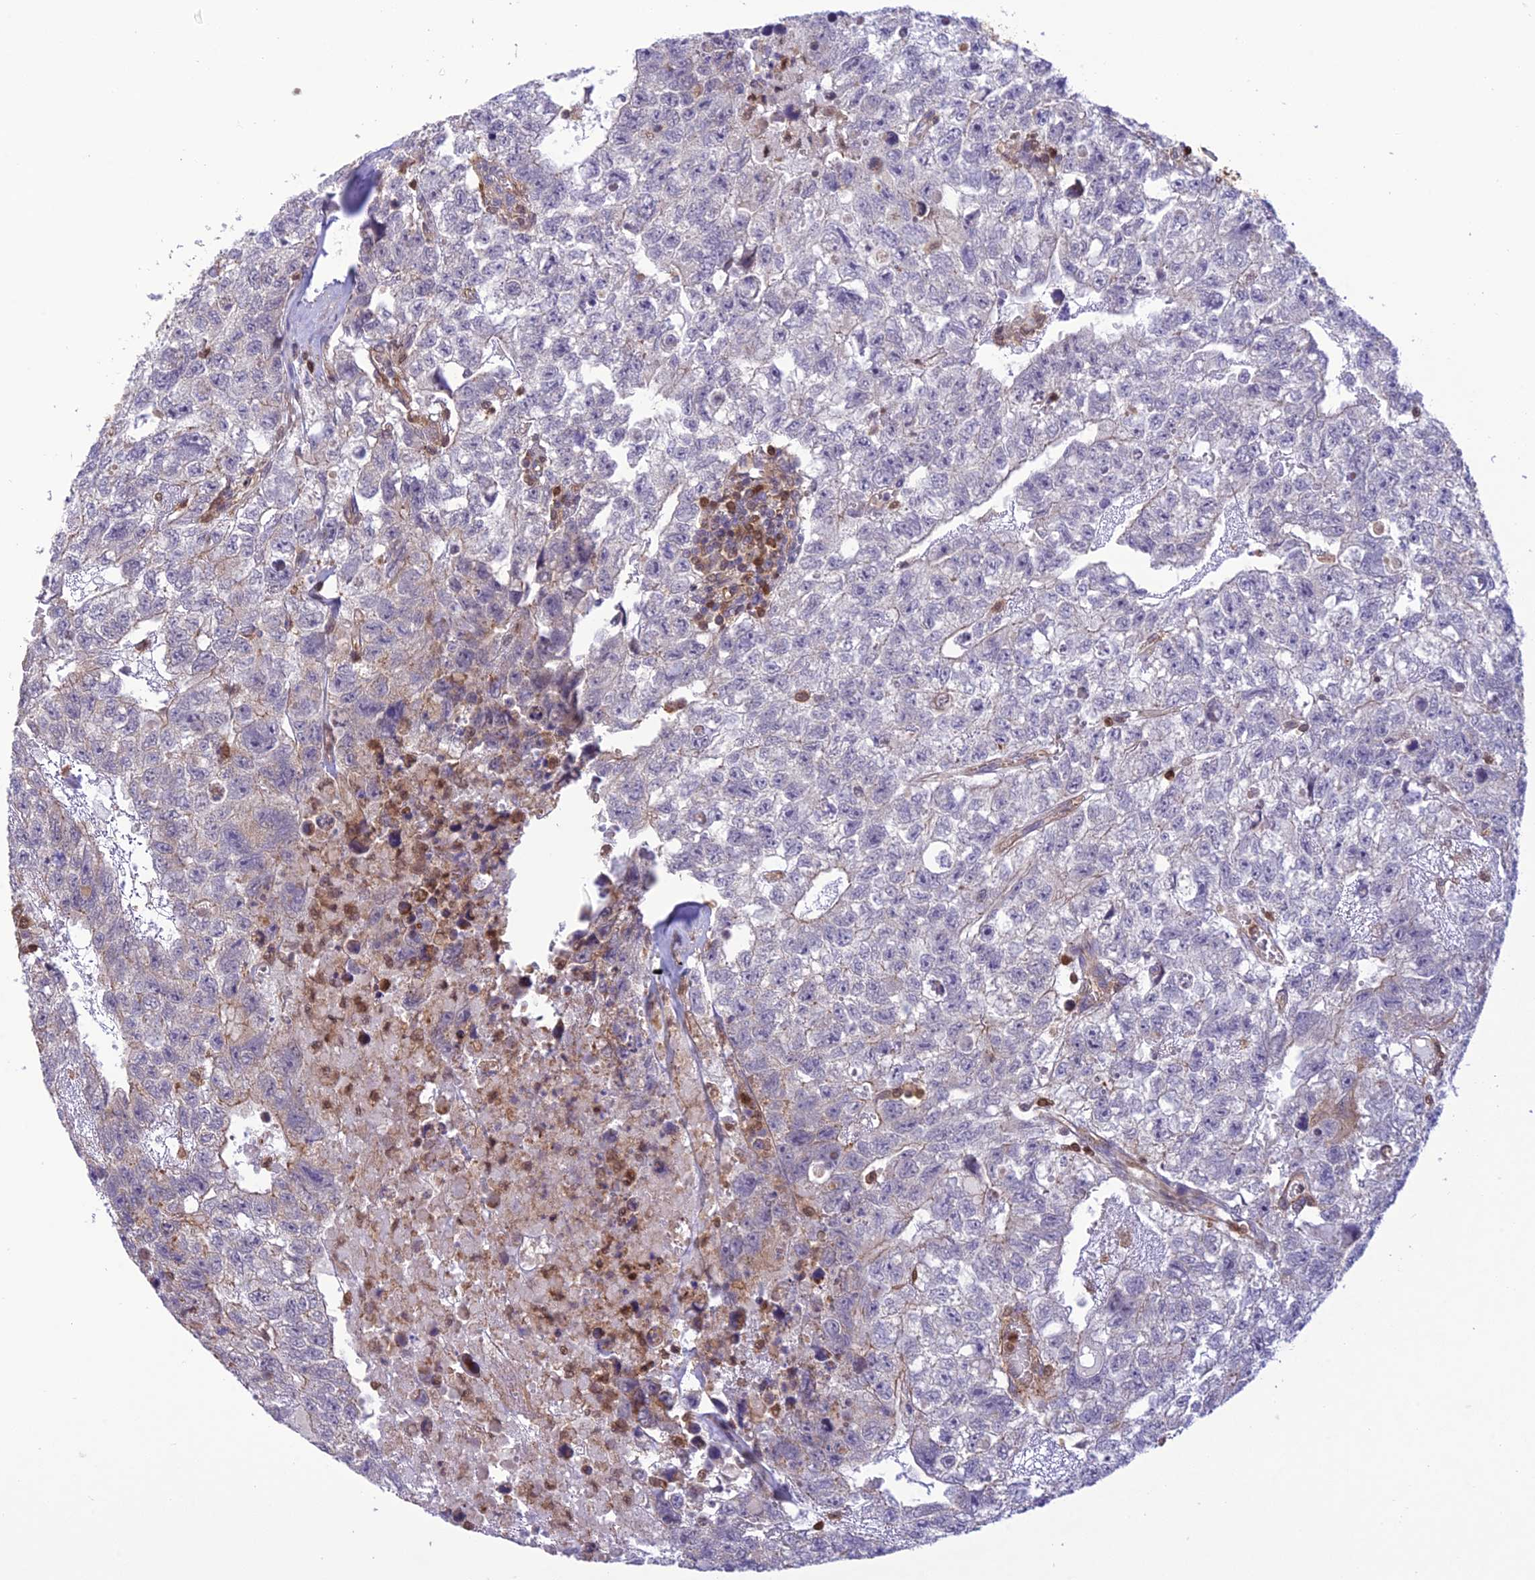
{"staining": {"intensity": "moderate", "quantity": "<25%", "location": "cytoplasmic/membranous"}, "tissue": "testis cancer", "cell_type": "Tumor cells", "image_type": "cancer", "snomed": [{"axis": "morphology", "description": "Carcinoma, Embryonal, NOS"}, {"axis": "topography", "description": "Testis"}], "caption": "Brown immunohistochemical staining in human embryonal carcinoma (testis) reveals moderate cytoplasmic/membranous positivity in about <25% of tumor cells. (Stains: DAB in brown, nuclei in blue, Microscopy: brightfield microscopy at high magnification).", "gene": "HPSE2", "patient": {"sex": "male", "age": 26}}